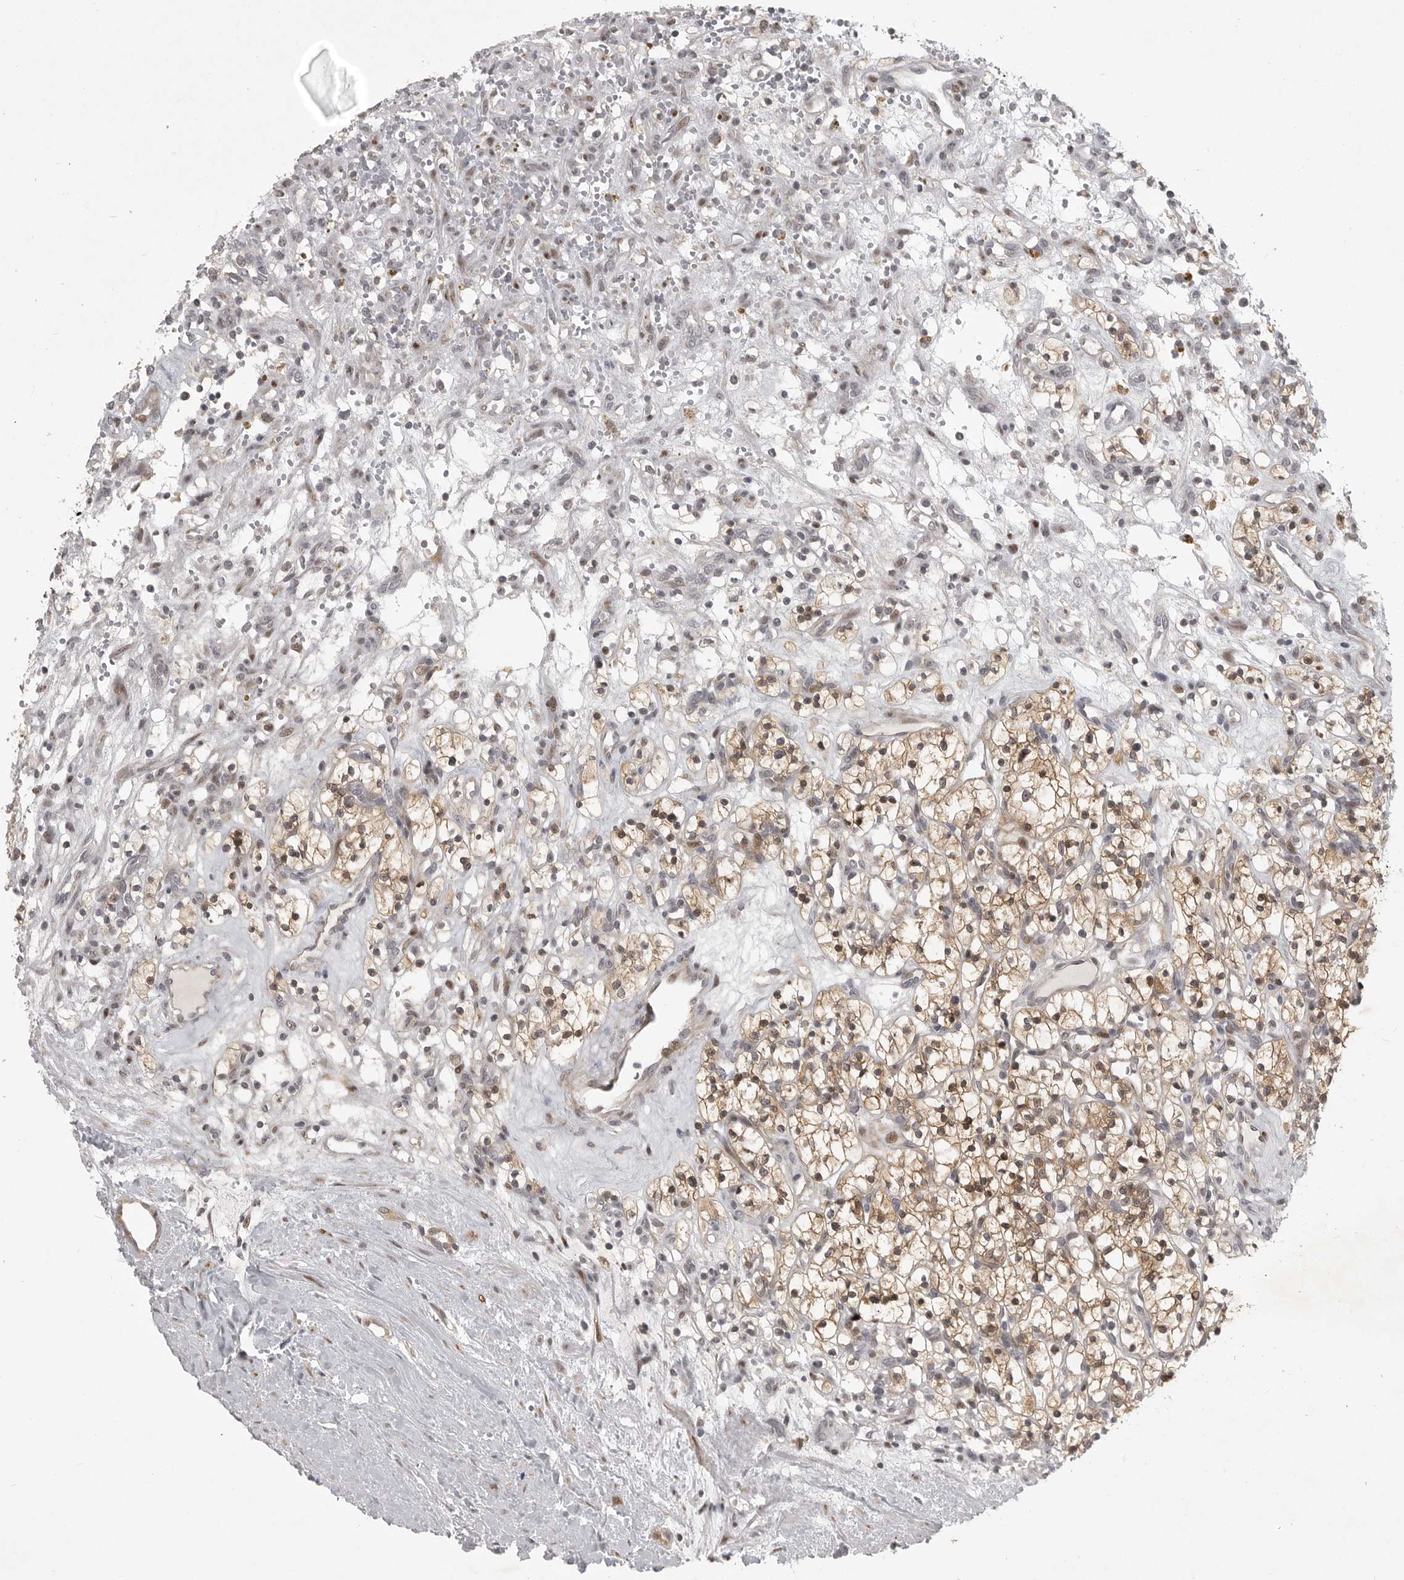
{"staining": {"intensity": "moderate", "quantity": "25%-75%", "location": "cytoplasmic/membranous,nuclear"}, "tissue": "renal cancer", "cell_type": "Tumor cells", "image_type": "cancer", "snomed": [{"axis": "morphology", "description": "Adenocarcinoma, NOS"}, {"axis": "topography", "description": "Kidney"}], "caption": "A medium amount of moderate cytoplasmic/membranous and nuclear staining is identified in about 25%-75% of tumor cells in adenocarcinoma (renal) tissue.", "gene": "POLE2", "patient": {"sex": "female", "age": 57}}